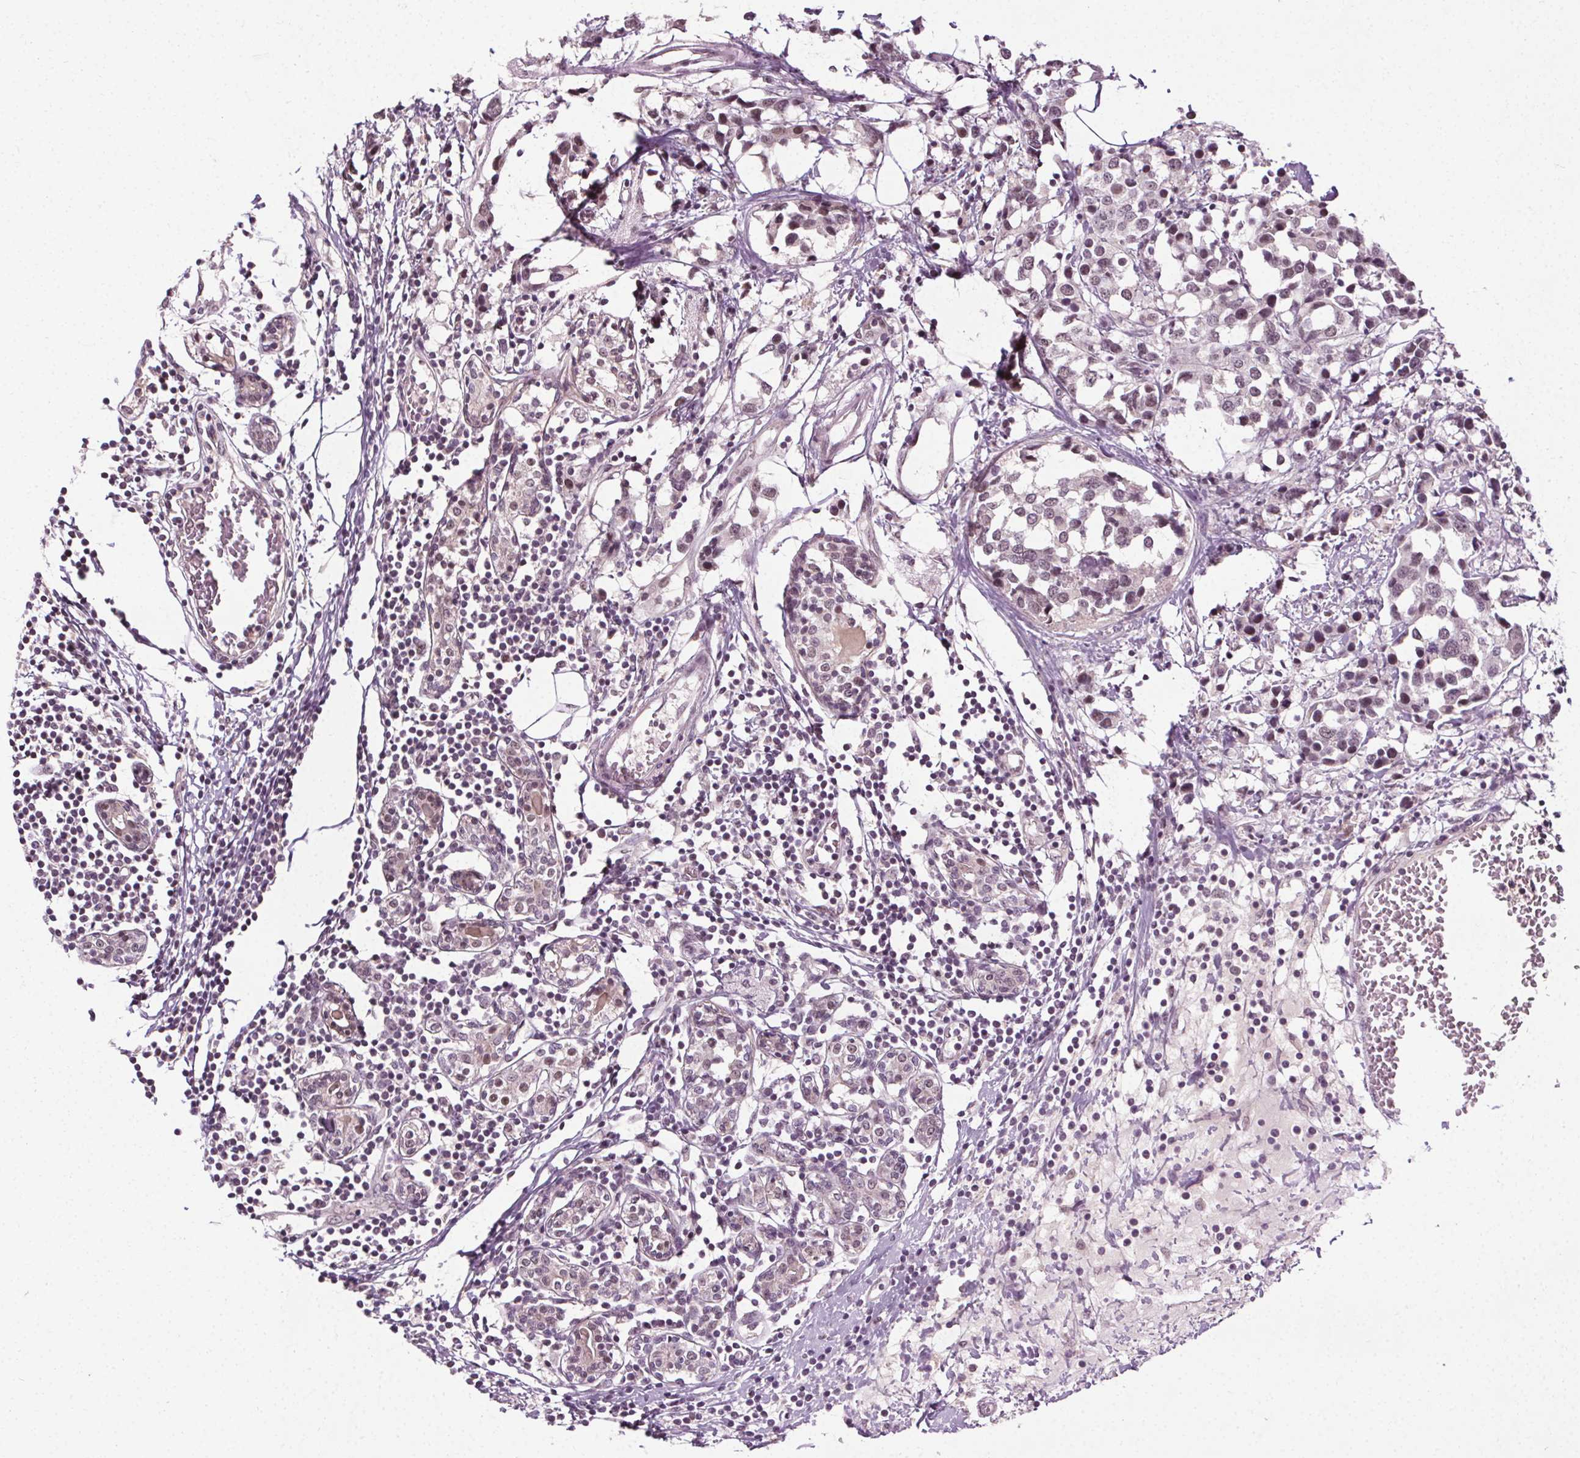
{"staining": {"intensity": "moderate", "quantity": "<25%", "location": "nuclear"}, "tissue": "breast cancer", "cell_type": "Tumor cells", "image_type": "cancer", "snomed": [{"axis": "morphology", "description": "Lobular carcinoma"}, {"axis": "topography", "description": "Breast"}], "caption": "Human breast lobular carcinoma stained with a brown dye demonstrates moderate nuclear positive staining in approximately <25% of tumor cells.", "gene": "MED6", "patient": {"sex": "female", "age": 59}}